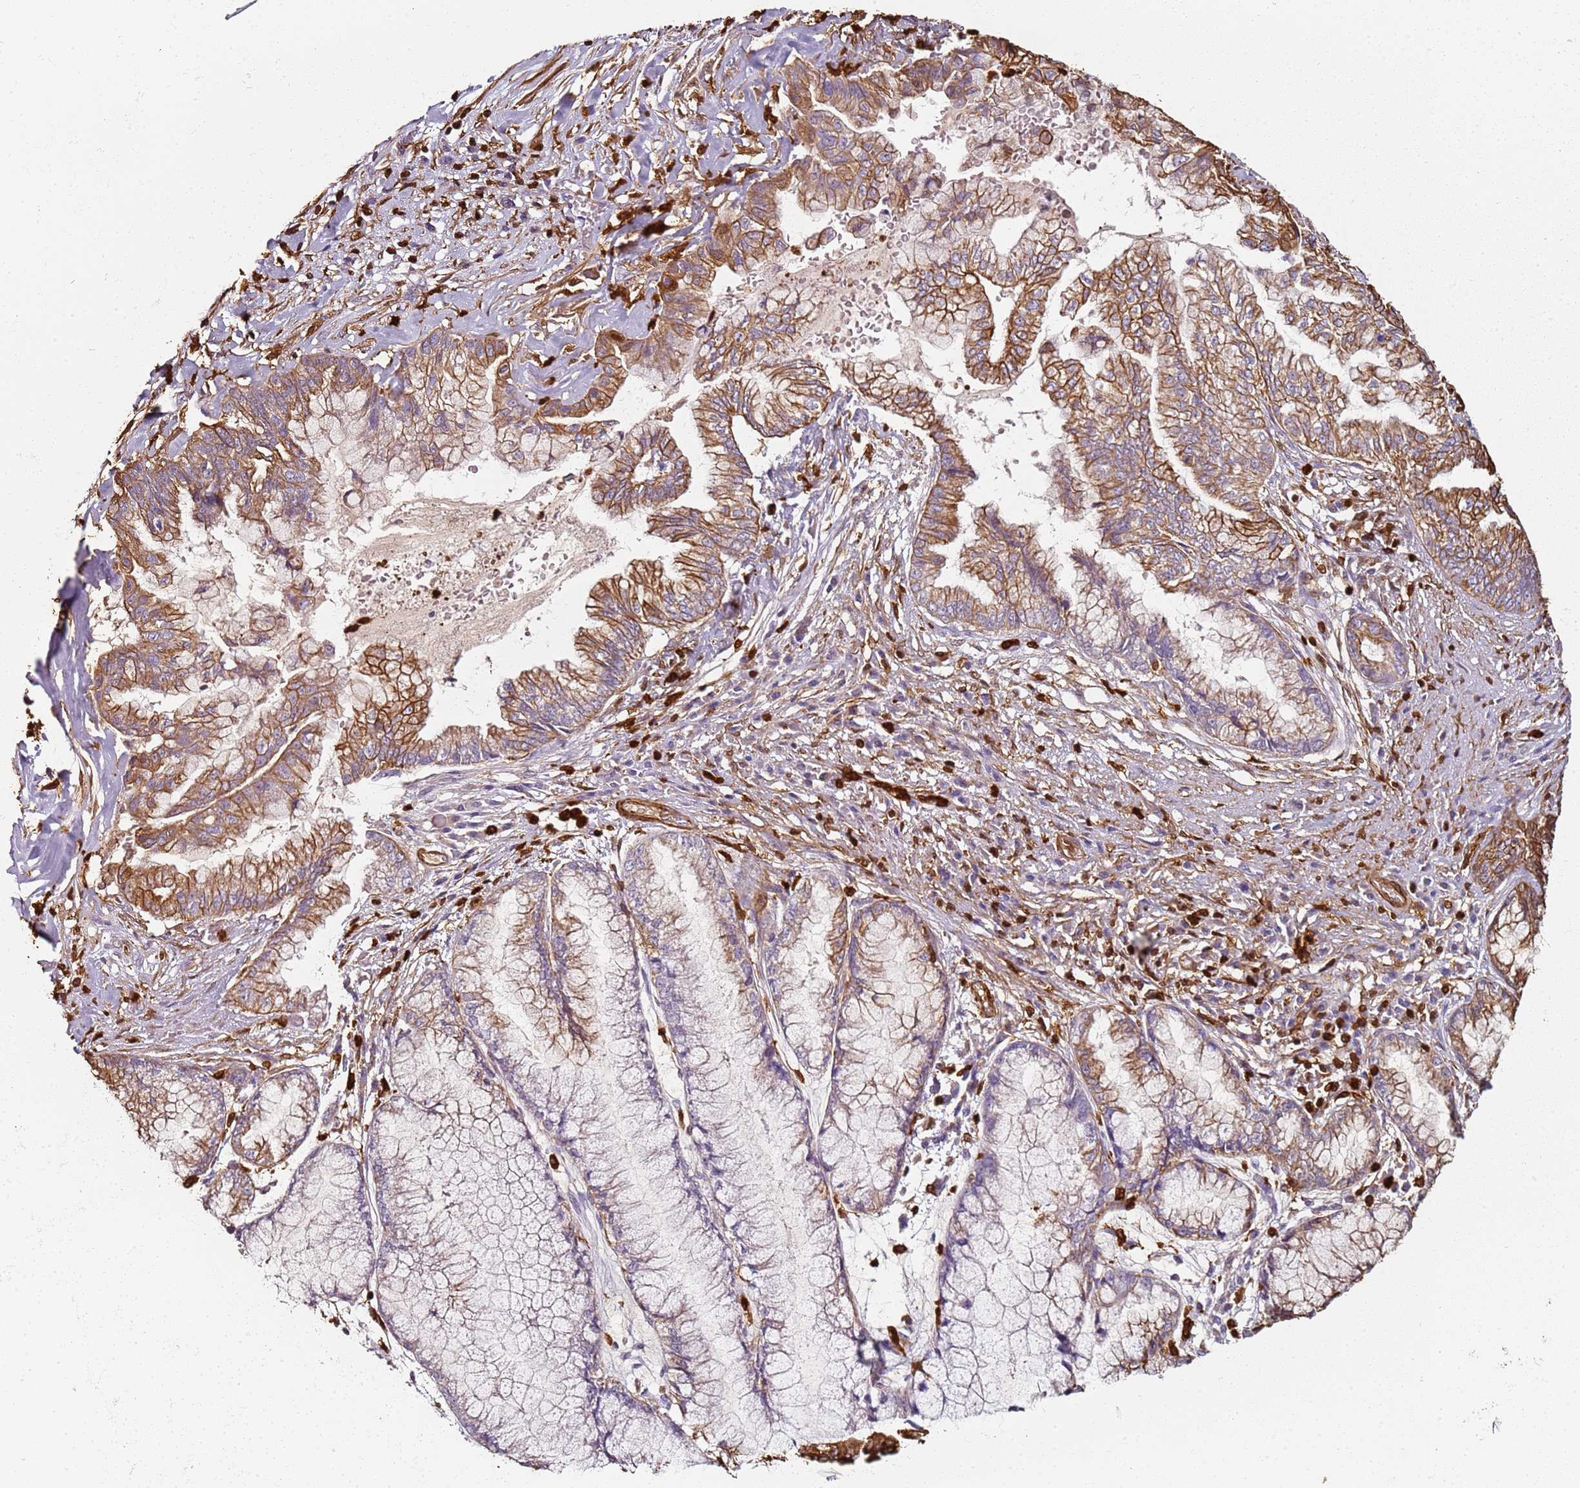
{"staining": {"intensity": "moderate", "quantity": "25%-75%", "location": "cytoplasmic/membranous"}, "tissue": "pancreatic cancer", "cell_type": "Tumor cells", "image_type": "cancer", "snomed": [{"axis": "morphology", "description": "Adenocarcinoma, NOS"}, {"axis": "topography", "description": "Pancreas"}], "caption": "Protein staining shows moderate cytoplasmic/membranous positivity in approximately 25%-75% of tumor cells in pancreatic cancer.", "gene": "S100A4", "patient": {"sex": "male", "age": 73}}